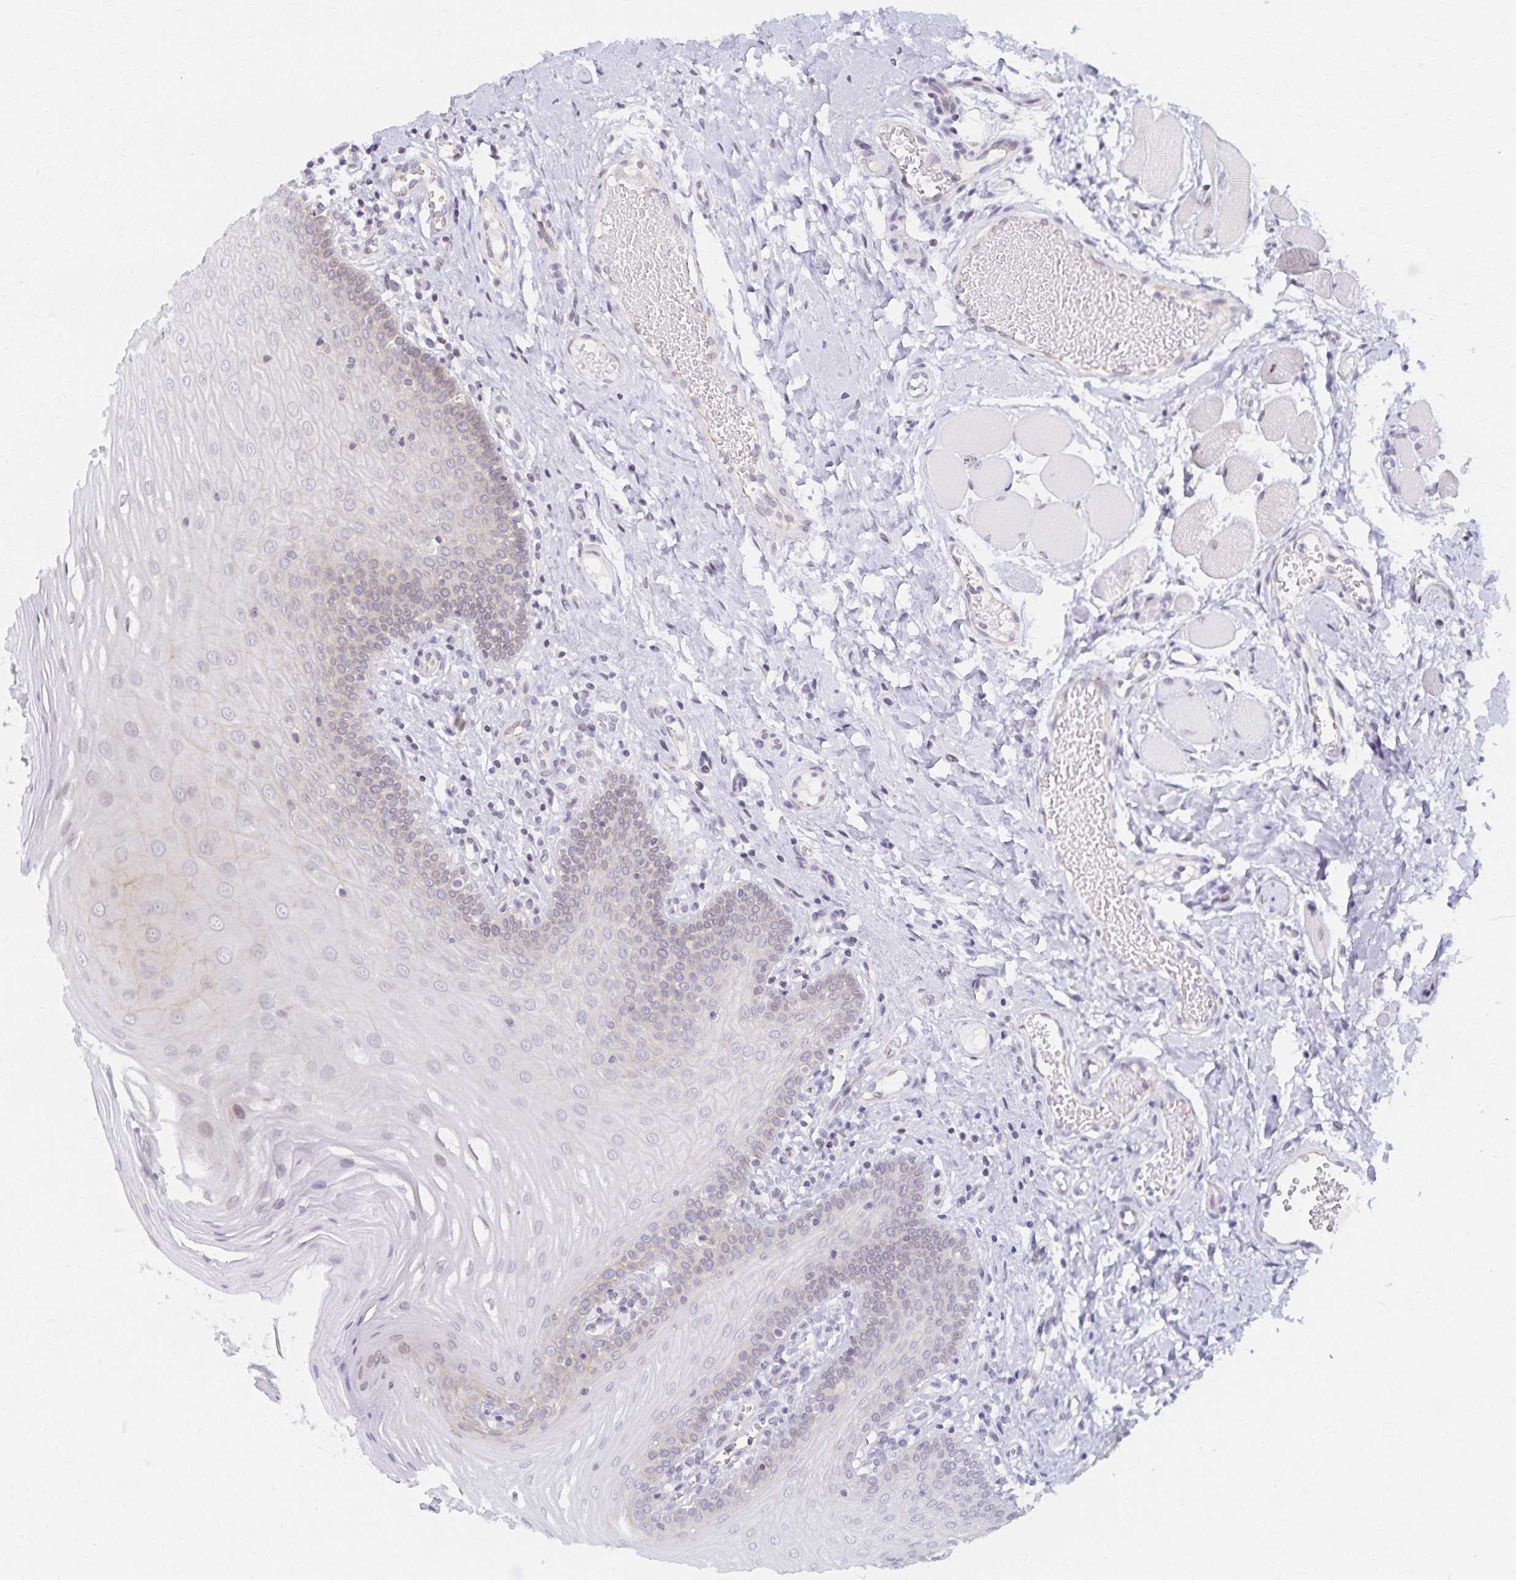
{"staining": {"intensity": "weak", "quantity": "<25%", "location": "nuclear"}, "tissue": "oral mucosa", "cell_type": "Squamous epithelial cells", "image_type": "normal", "snomed": [{"axis": "morphology", "description": "Normal tissue, NOS"}, {"axis": "topography", "description": "Oral tissue"}, {"axis": "topography", "description": "Tounge, NOS"}], "caption": "Immunohistochemical staining of normal human oral mucosa demonstrates no significant expression in squamous epithelial cells. The staining was performed using DAB (3,3'-diaminobenzidine) to visualize the protein expression in brown, while the nuclei were stained in blue with hematoxylin (Magnification: 20x).", "gene": "RAB9B", "patient": {"sex": "female", "age": 58}}